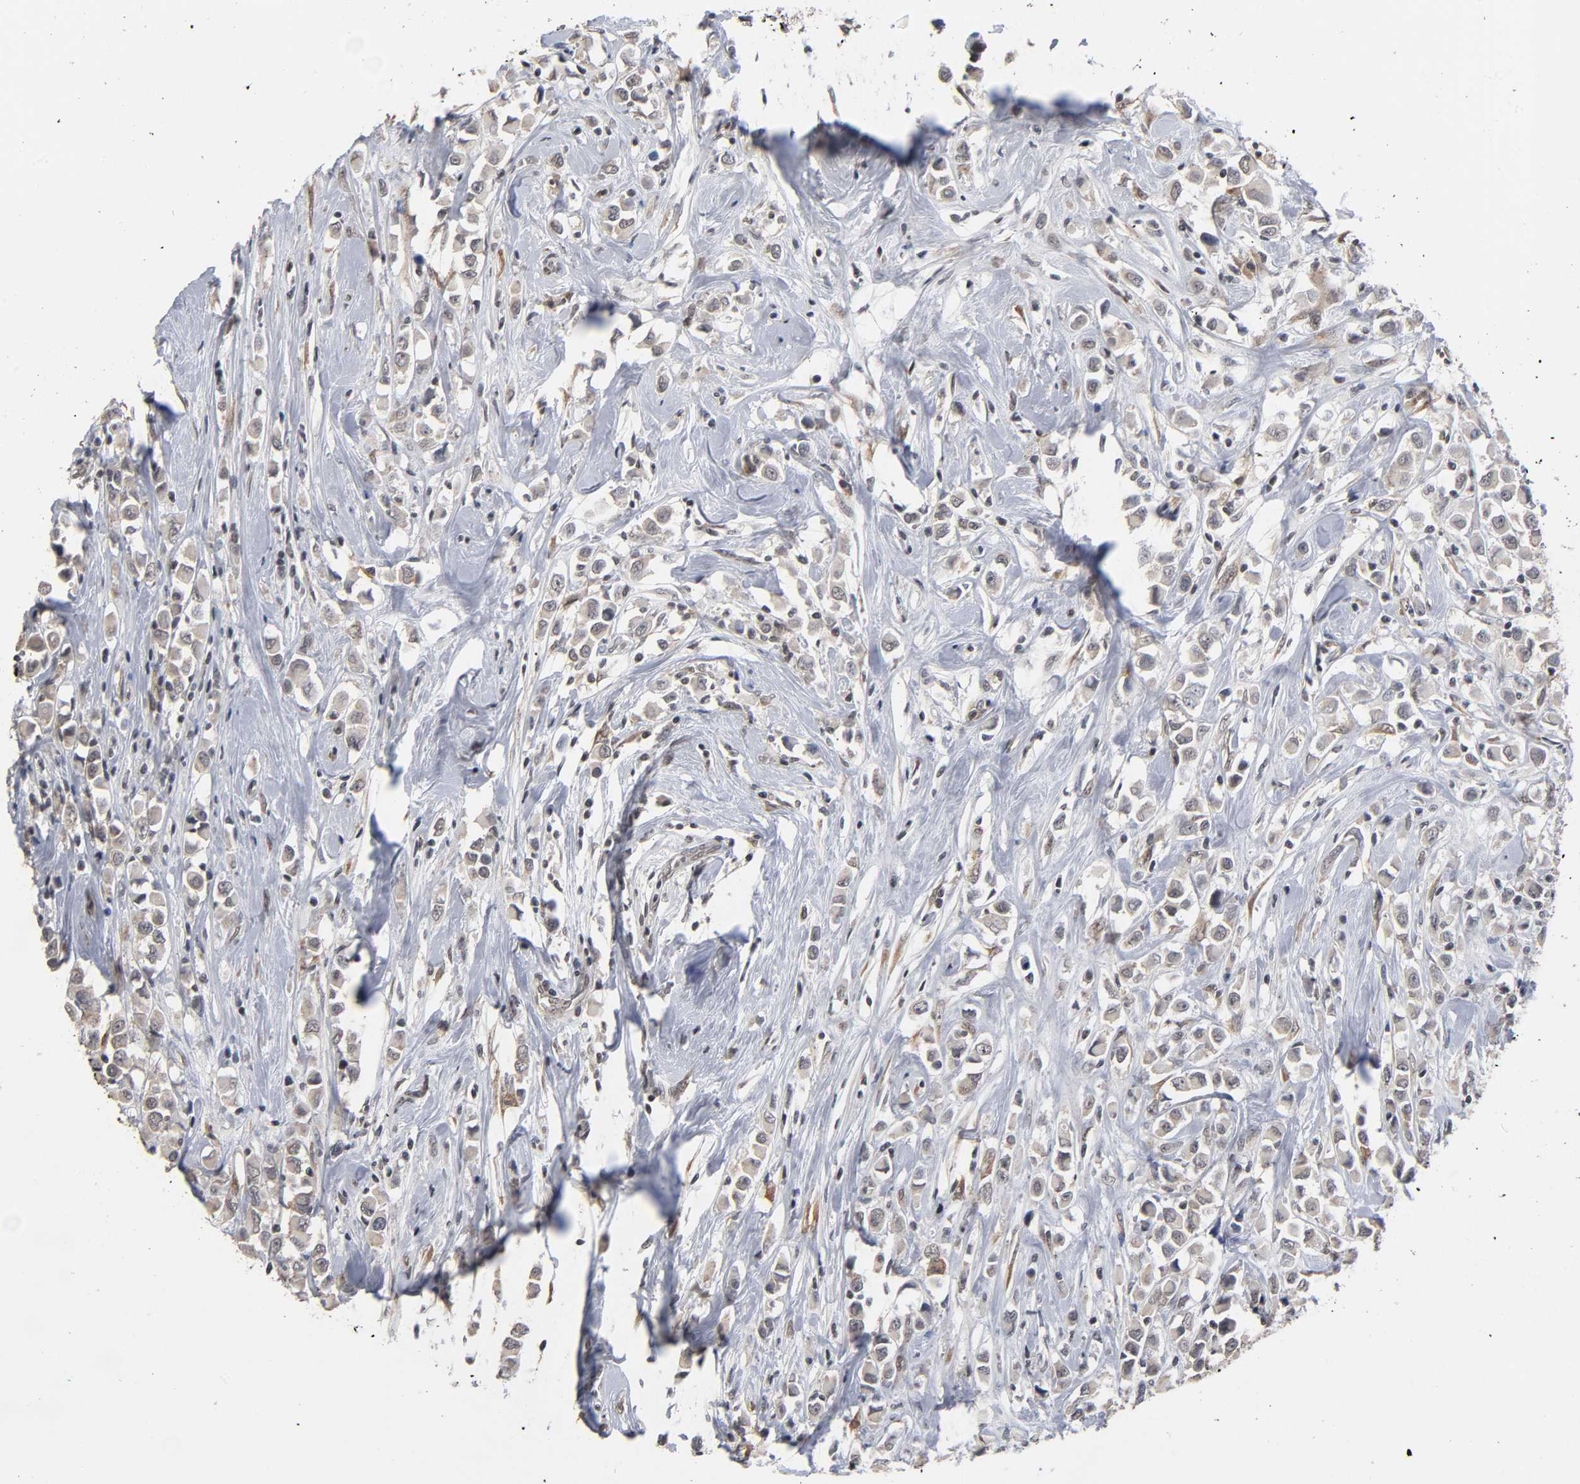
{"staining": {"intensity": "weak", "quantity": "25%-75%", "location": "cytoplasmic/membranous,nuclear"}, "tissue": "breast cancer", "cell_type": "Tumor cells", "image_type": "cancer", "snomed": [{"axis": "morphology", "description": "Duct carcinoma"}, {"axis": "topography", "description": "Breast"}], "caption": "Breast infiltrating ductal carcinoma was stained to show a protein in brown. There is low levels of weak cytoplasmic/membranous and nuclear staining in approximately 25%-75% of tumor cells.", "gene": "ZNF384", "patient": {"sex": "female", "age": 61}}